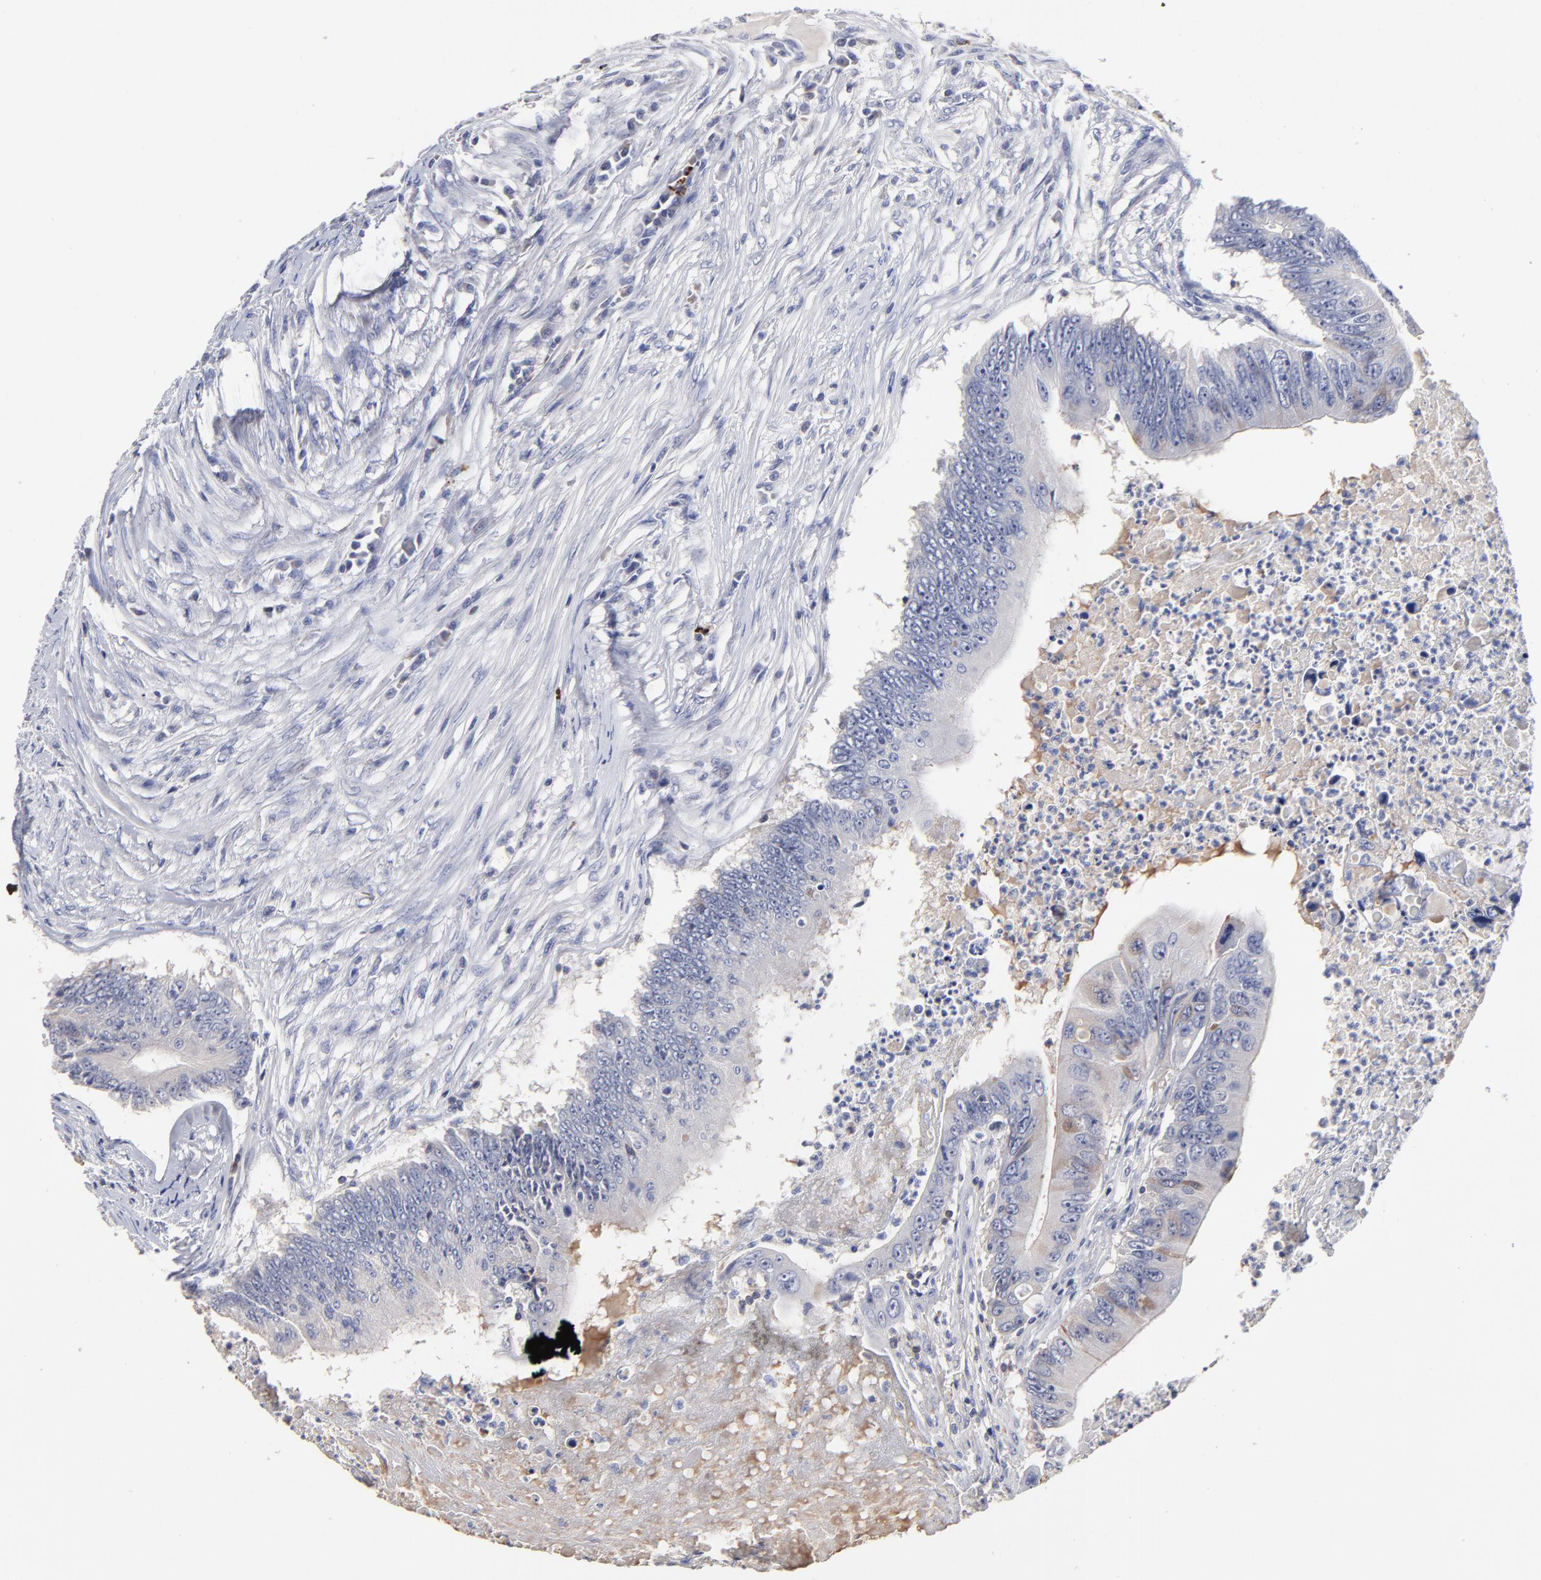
{"staining": {"intensity": "weak", "quantity": "<25%", "location": "nuclear"}, "tissue": "colorectal cancer", "cell_type": "Tumor cells", "image_type": "cancer", "snomed": [{"axis": "morphology", "description": "Adenocarcinoma, NOS"}, {"axis": "topography", "description": "Colon"}], "caption": "Immunohistochemistry histopathology image of neoplastic tissue: colorectal cancer (adenocarcinoma) stained with DAB (3,3'-diaminobenzidine) displays no significant protein expression in tumor cells.", "gene": "TRAT1", "patient": {"sex": "male", "age": 65}}